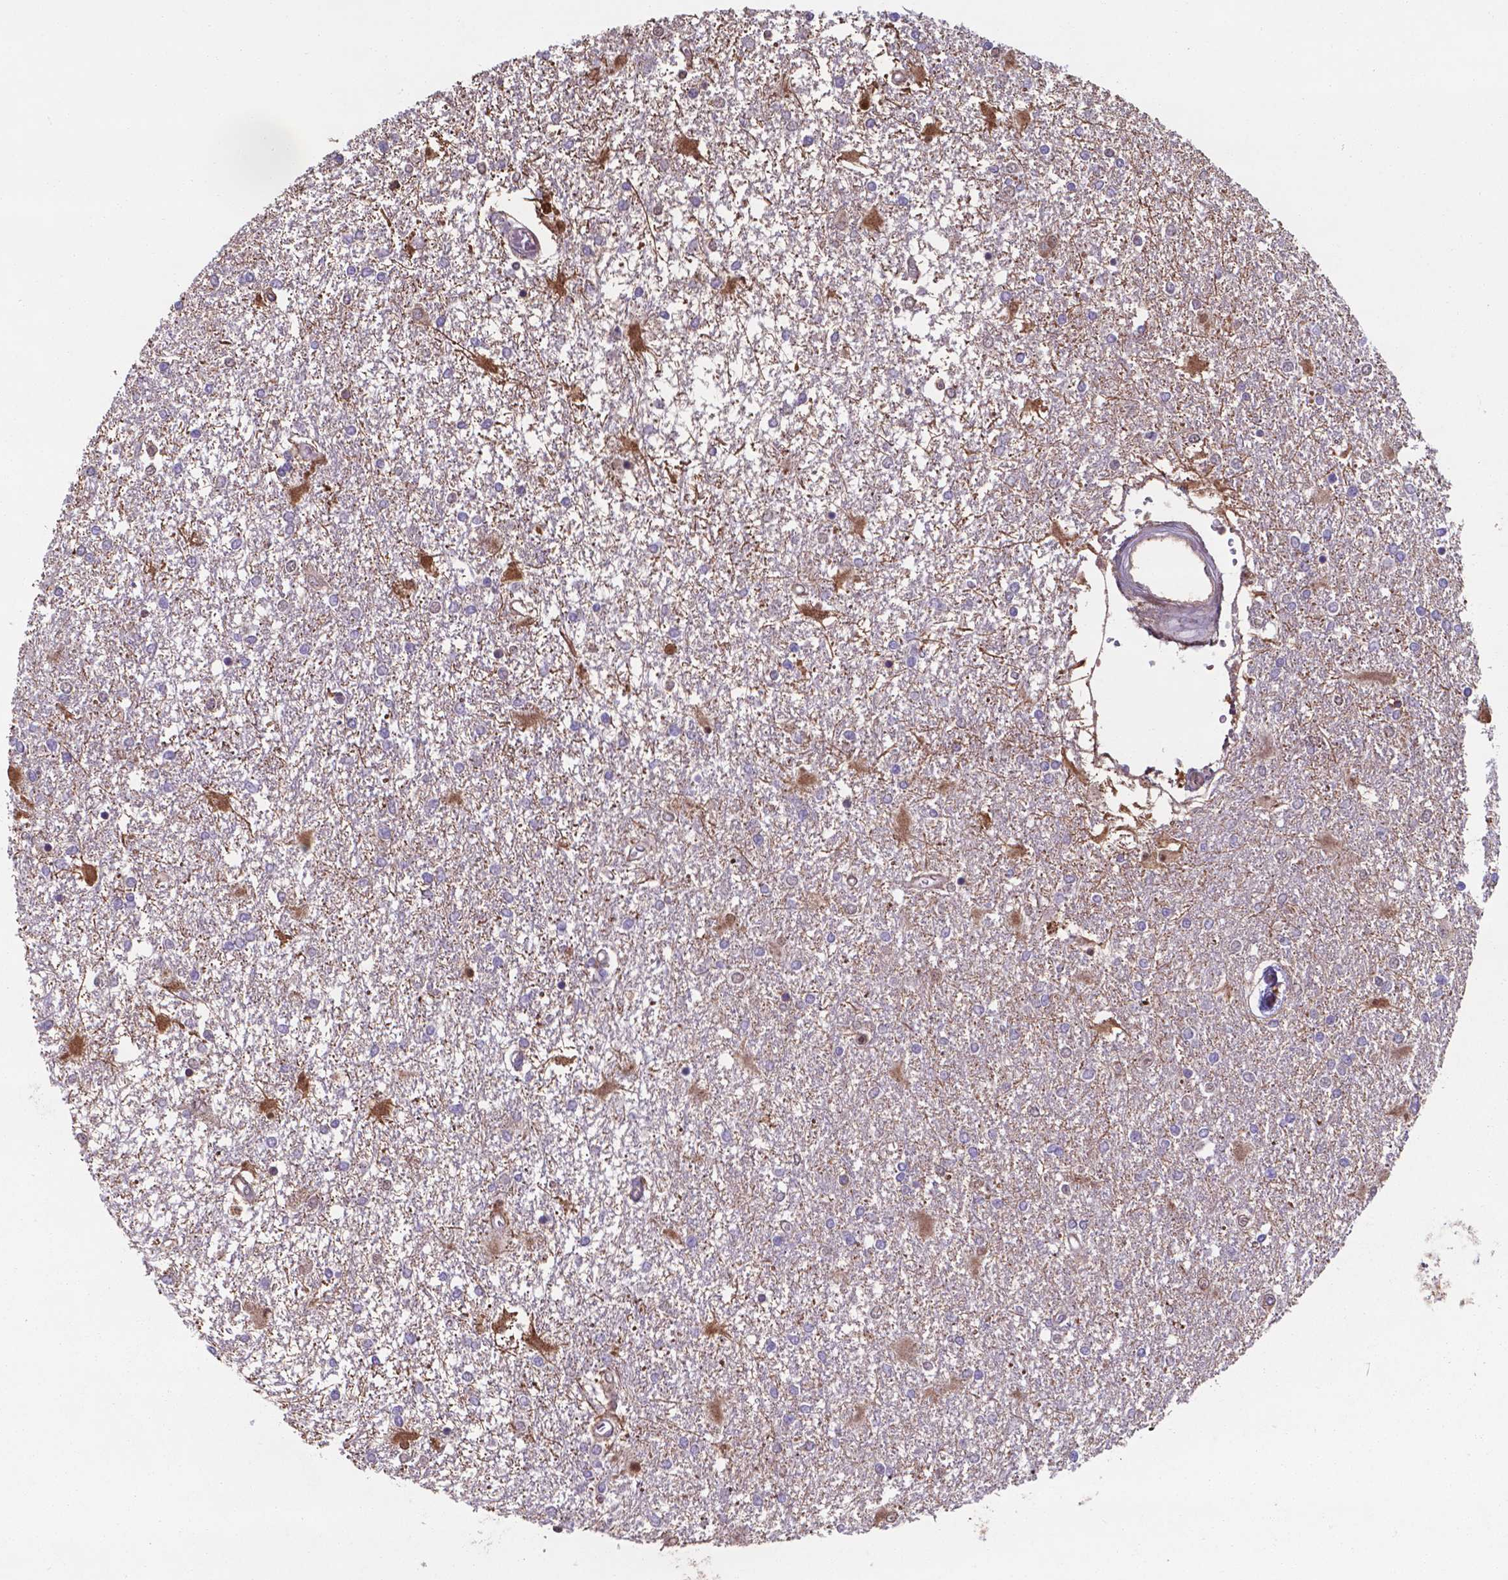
{"staining": {"intensity": "negative", "quantity": "none", "location": "none"}, "tissue": "glioma", "cell_type": "Tumor cells", "image_type": "cancer", "snomed": [{"axis": "morphology", "description": "Glioma, malignant, High grade"}, {"axis": "topography", "description": "Cerebral cortex"}], "caption": "This is an IHC photomicrograph of glioma. There is no staining in tumor cells.", "gene": "SERPINA1", "patient": {"sex": "male", "age": 79}}